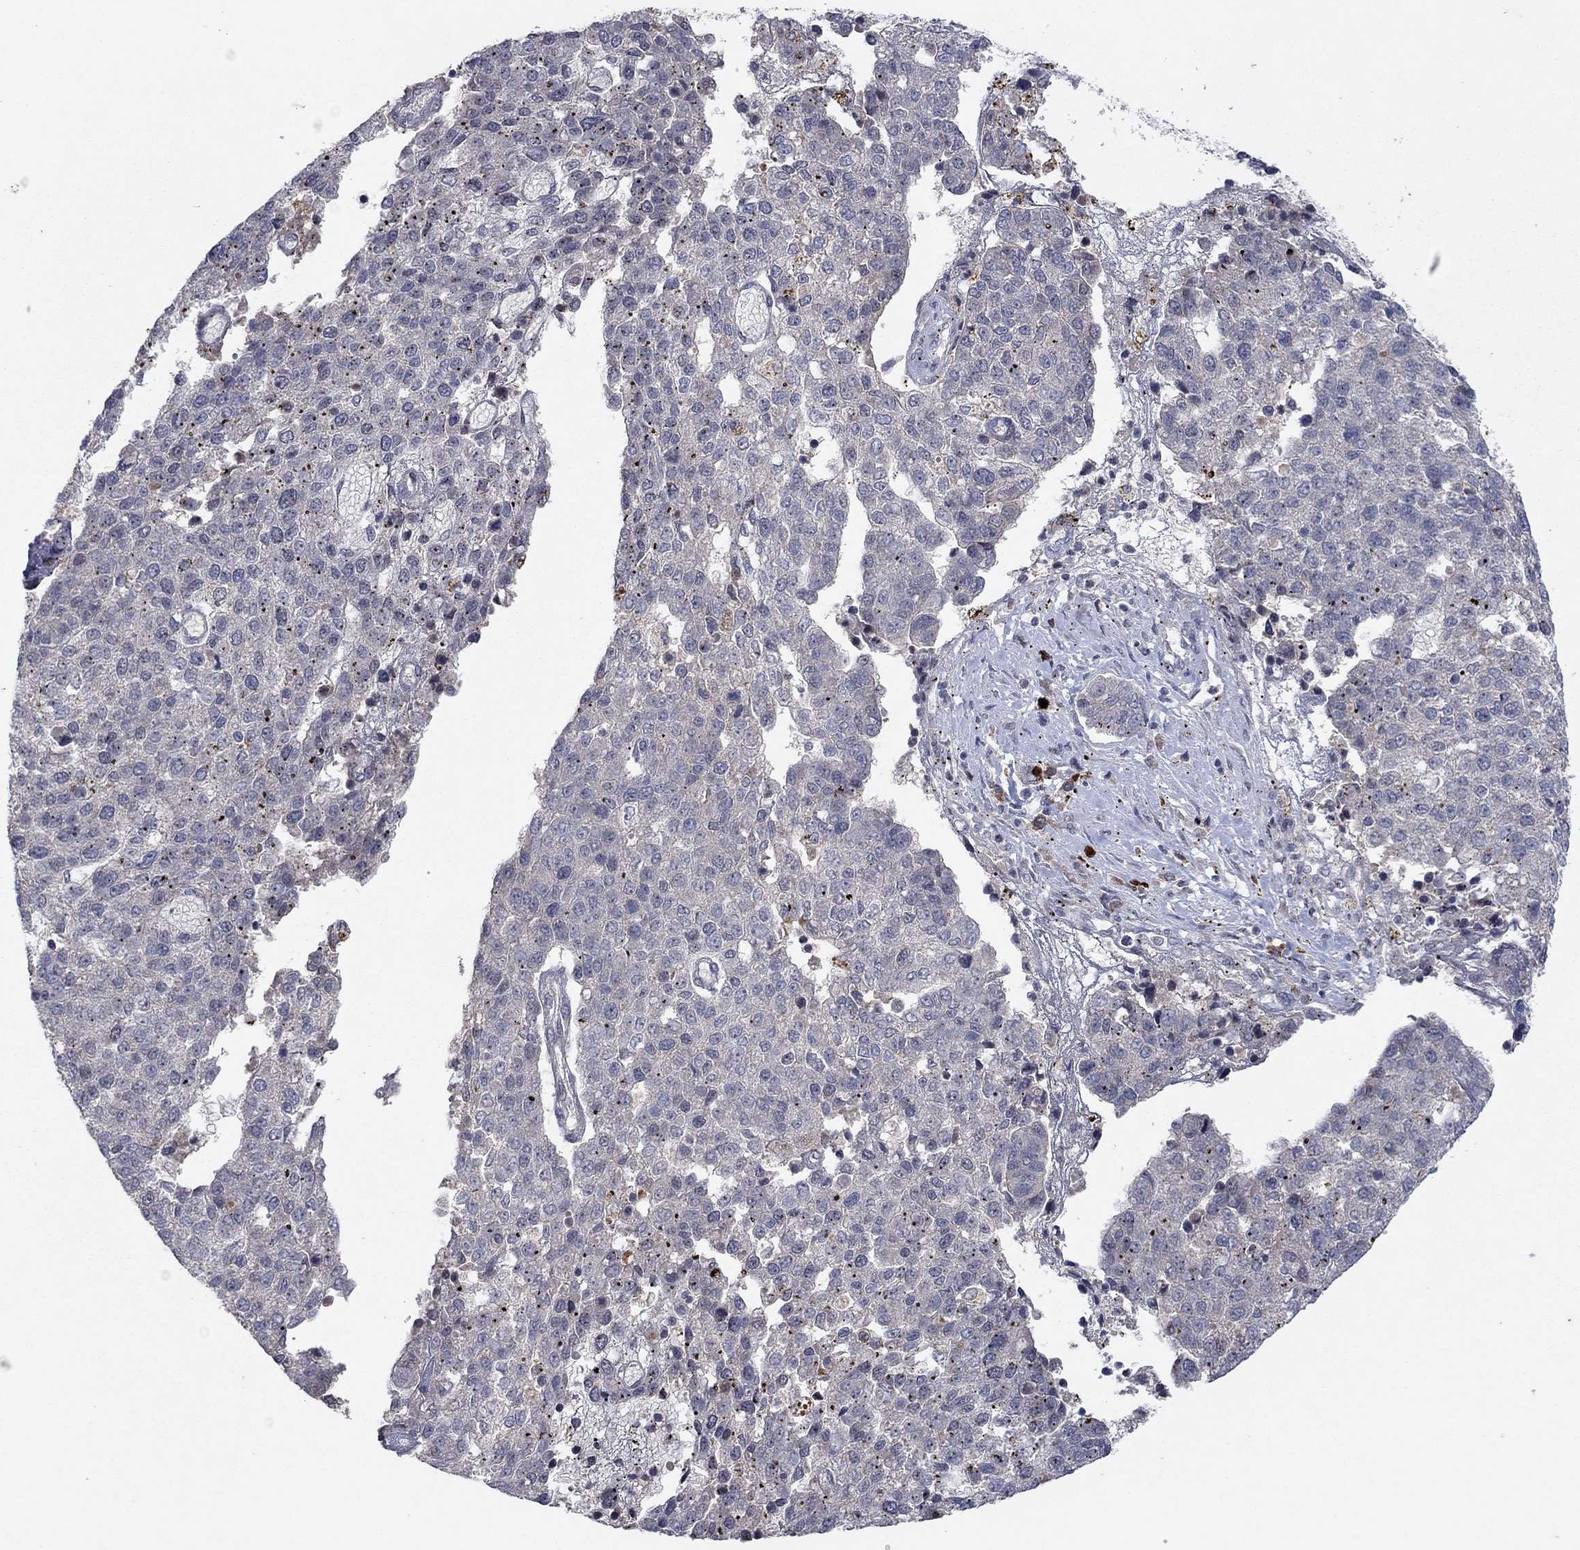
{"staining": {"intensity": "negative", "quantity": "none", "location": "none"}, "tissue": "pancreatic cancer", "cell_type": "Tumor cells", "image_type": "cancer", "snomed": [{"axis": "morphology", "description": "Adenocarcinoma, NOS"}, {"axis": "topography", "description": "Pancreas"}], "caption": "This is an immunohistochemistry (IHC) photomicrograph of pancreatic cancer. There is no staining in tumor cells.", "gene": "IL4", "patient": {"sex": "female", "age": 61}}